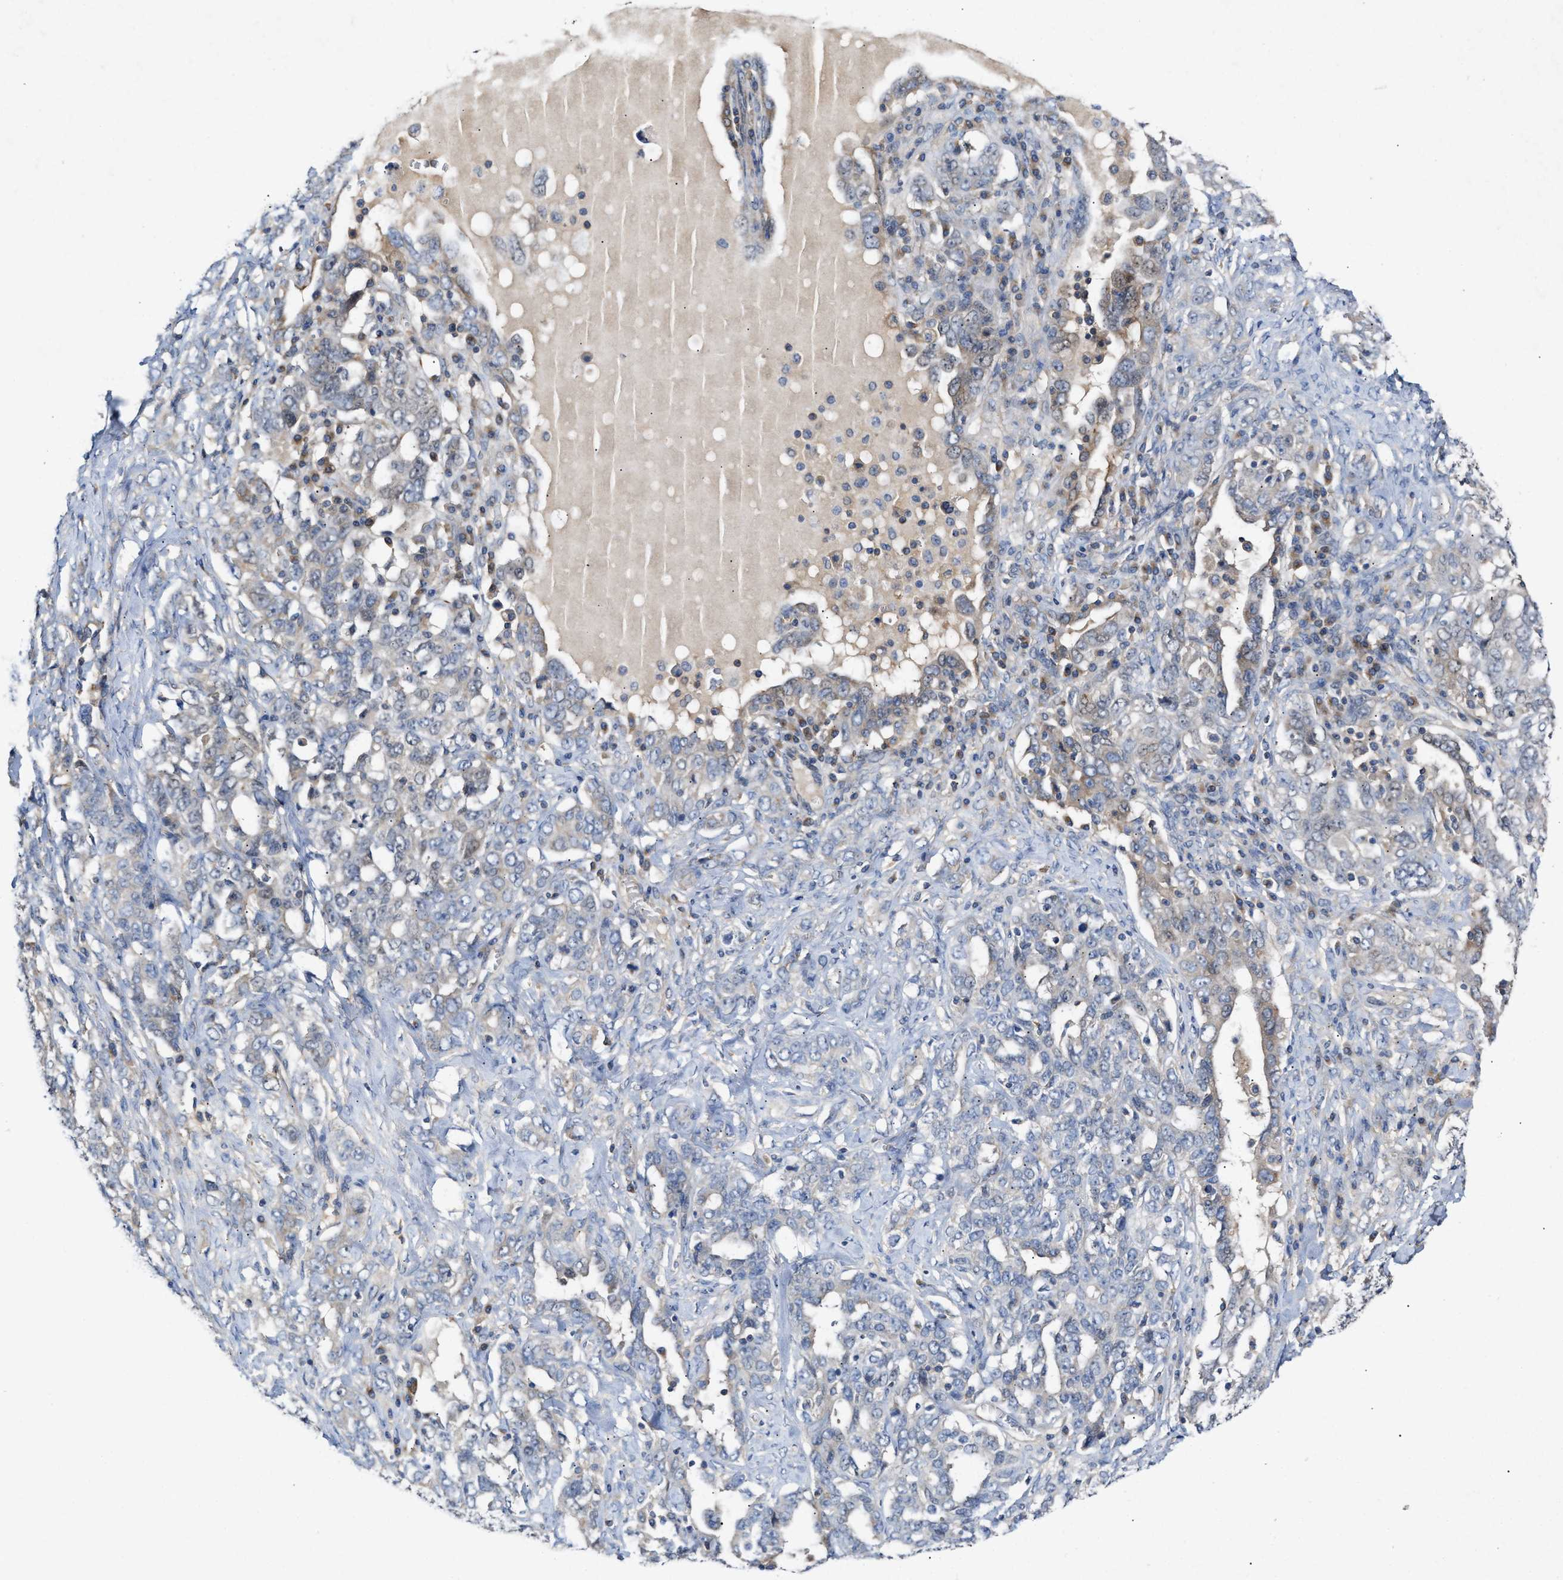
{"staining": {"intensity": "negative", "quantity": "none", "location": "none"}, "tissue": "ovarian cancer", "cell_type": "Tumor cells", "image_type": "cancer", "snomed": [{"axis": "morphology", "description": "Carcinoma, endometroid"}, {"axis": "topography", "description": "Ovary"}], "caption": "High magnification brightfield microscopy of endometroid carcinoma (ovarian) stained with DAB (brown) and counterstained with hematoxylin (blue): tumor cells show no significant staining.", "gene": "BBLN", "patient": {"sex": "female", "age": 62}}